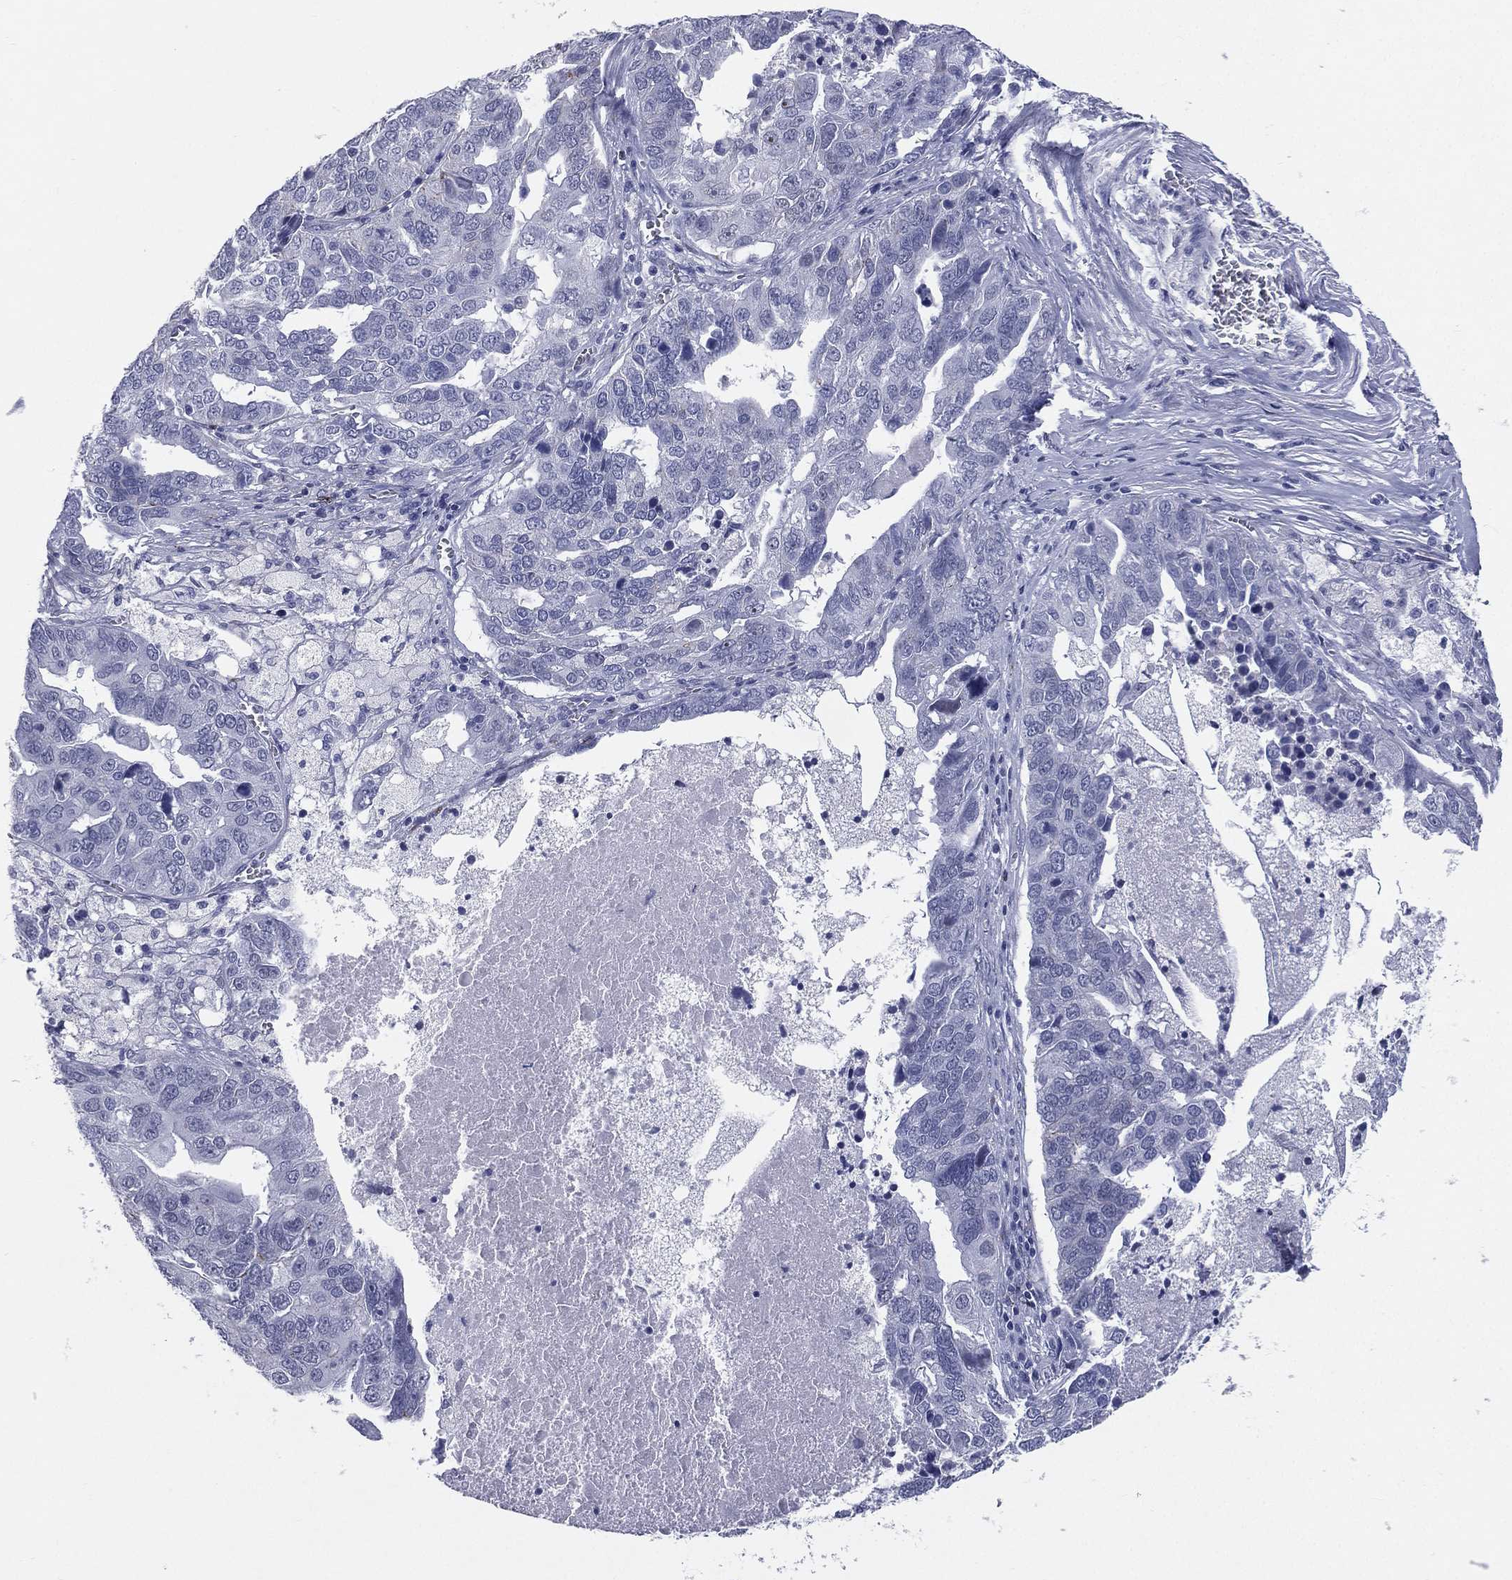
{"staining": {"intensity": "negative", "quantity": "none", "location": "none"}, "tissue": "ovarian cancer", "cell_type": "Tumor cells", "image_type": "cancer", "snomed": [{"axis": "morphology", "description": "Carcinoma, endometroid"}, {"axis": "topography", "description": "Soft tissue"}, {"axis": "topography", "description": "Ovary"}], "caption": "An immunohistochemistry (IHC) image of endometroid carcinoma (ovarian) is shown. There is no staining in tumor cells of endometroid carcinoma (ovarian).", "gene": "HLA-DOA", "patient": {"sex": "female", "age": 52}}